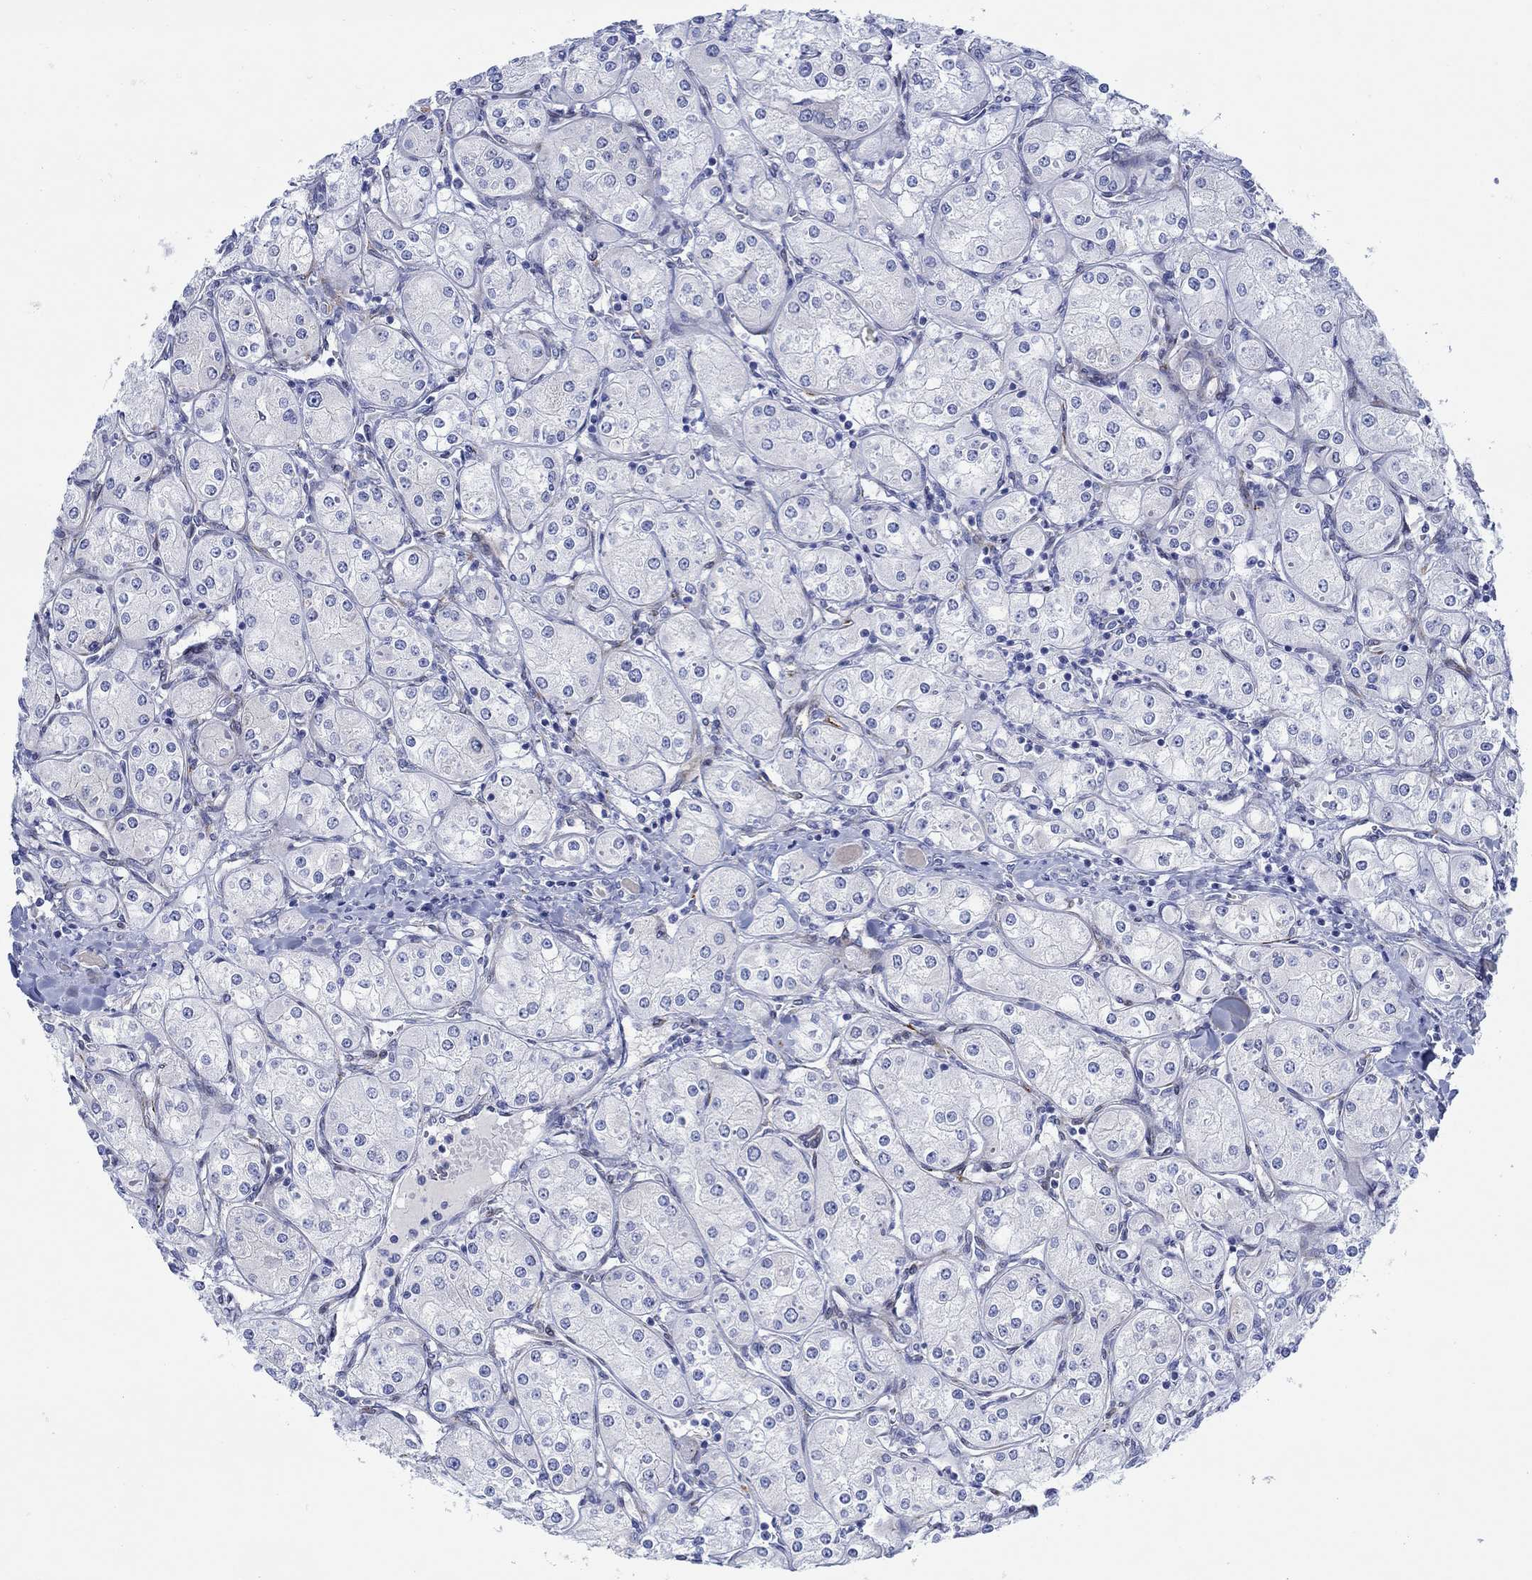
{"staining": {"intensity": "negative", "quantity": "none", "location": "none"}, "tissue": "renal cancer", "cell_type": "Tumor cells", "image_type": "cancer", "snomed": [{"axis": "morphology", "description": "Adenocarcinoma, NOS"}, {"axis": "topography", "description": "Kidney"}], "caption": "Immunohistochemistry of renal cancer exhibits no expression in tumor cells.", "gene": "KSR2", "patient": {"sex": "male", "age": 77}}